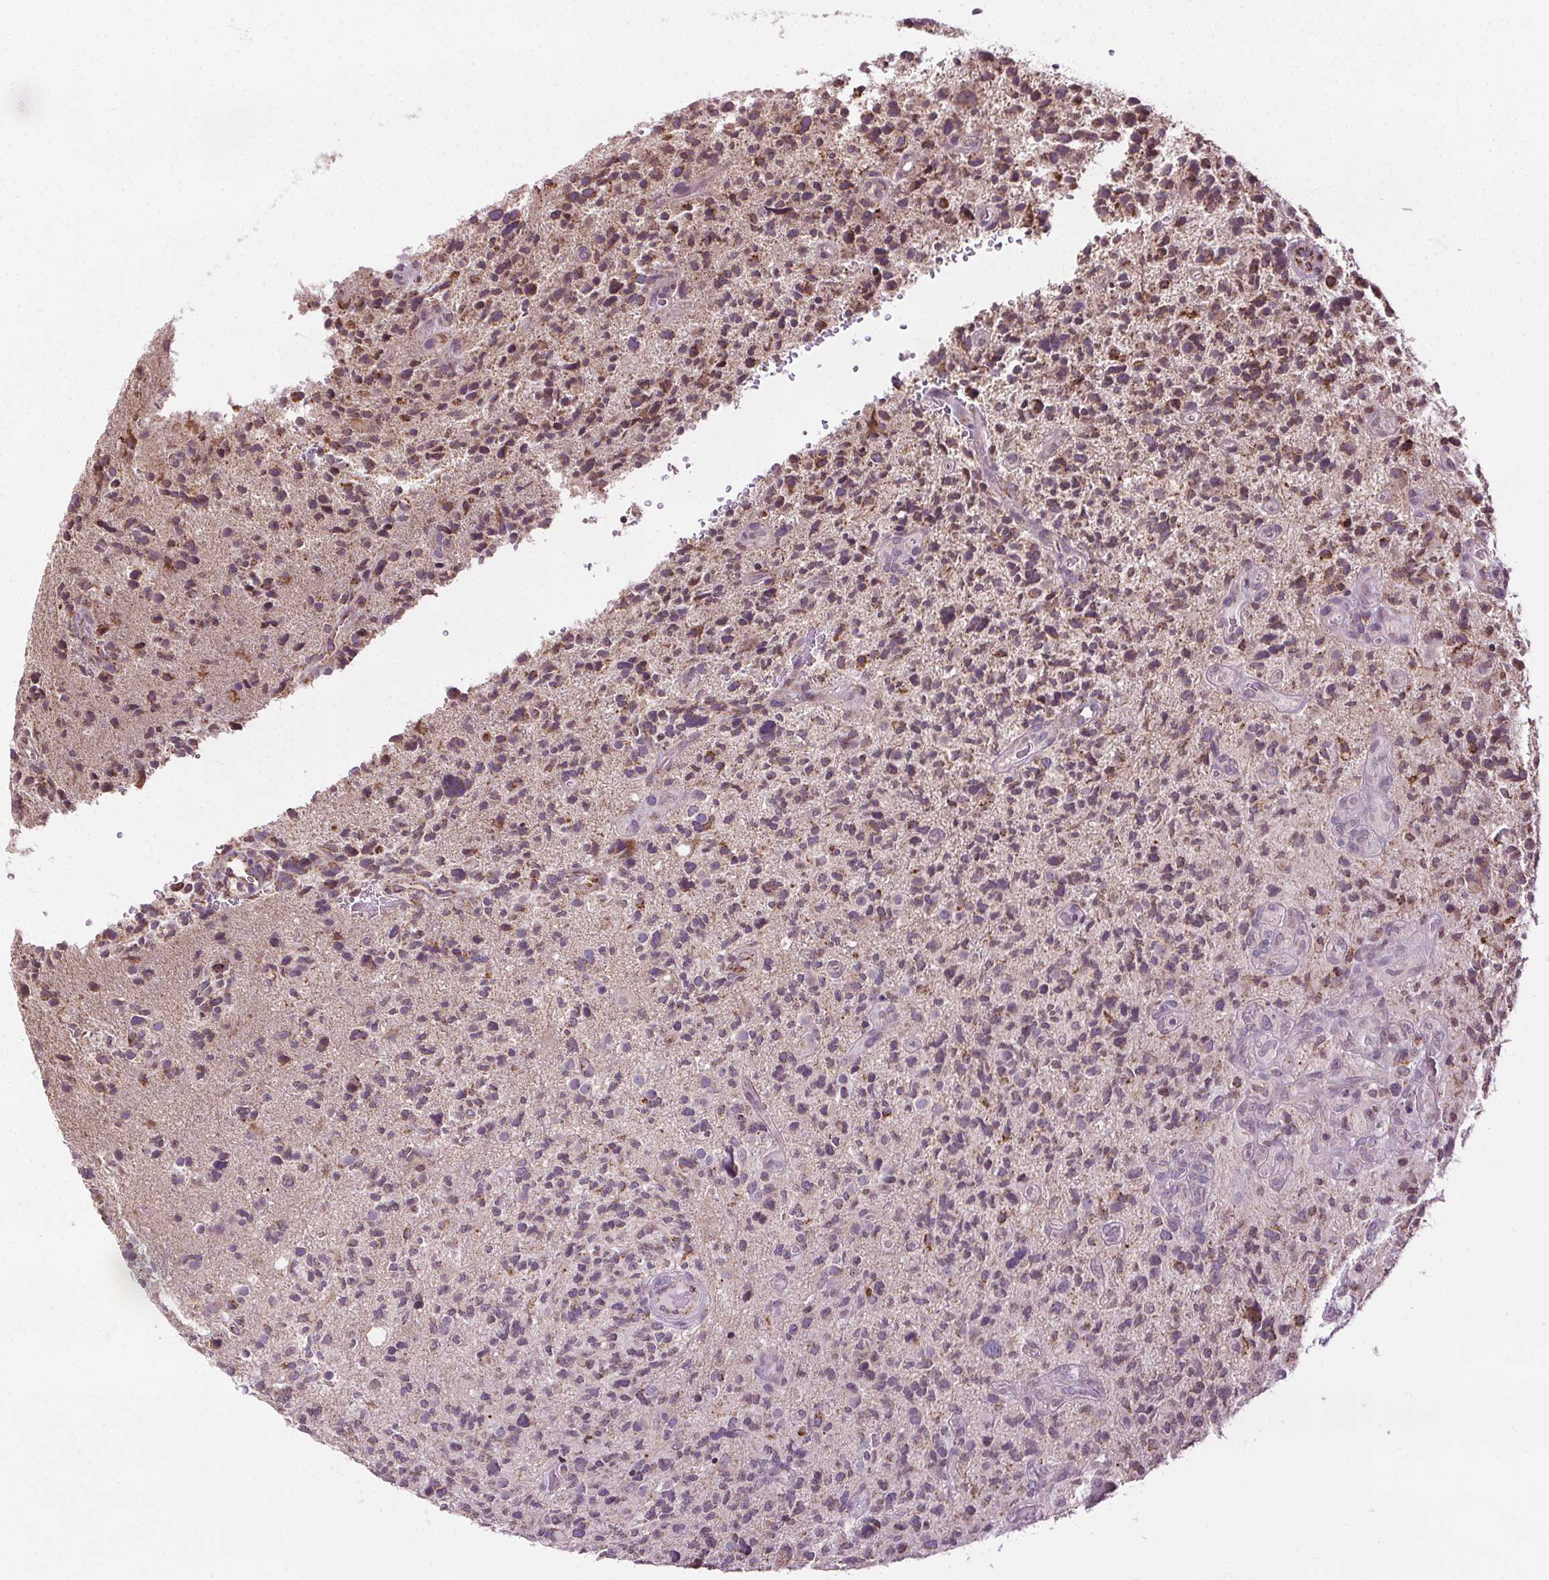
{"staining": {"intensity": "weak", "quantity": "<25%", "location": "nuclear"}, "tissue": "glioma", "cell_type": "Tumor cells", "image_type": "cancer", "snomed": [{"axis": "morphology", "description": "Glioma, malignant, High grade"}, {"axis": "topography", "description": "Brain"}], "caption": "The histopathology image reveals no significant positivity in tumor cells of malignant high-grade glioma.", "gene": "LFNG", "patient": {"sex": "female", "age": 71}}